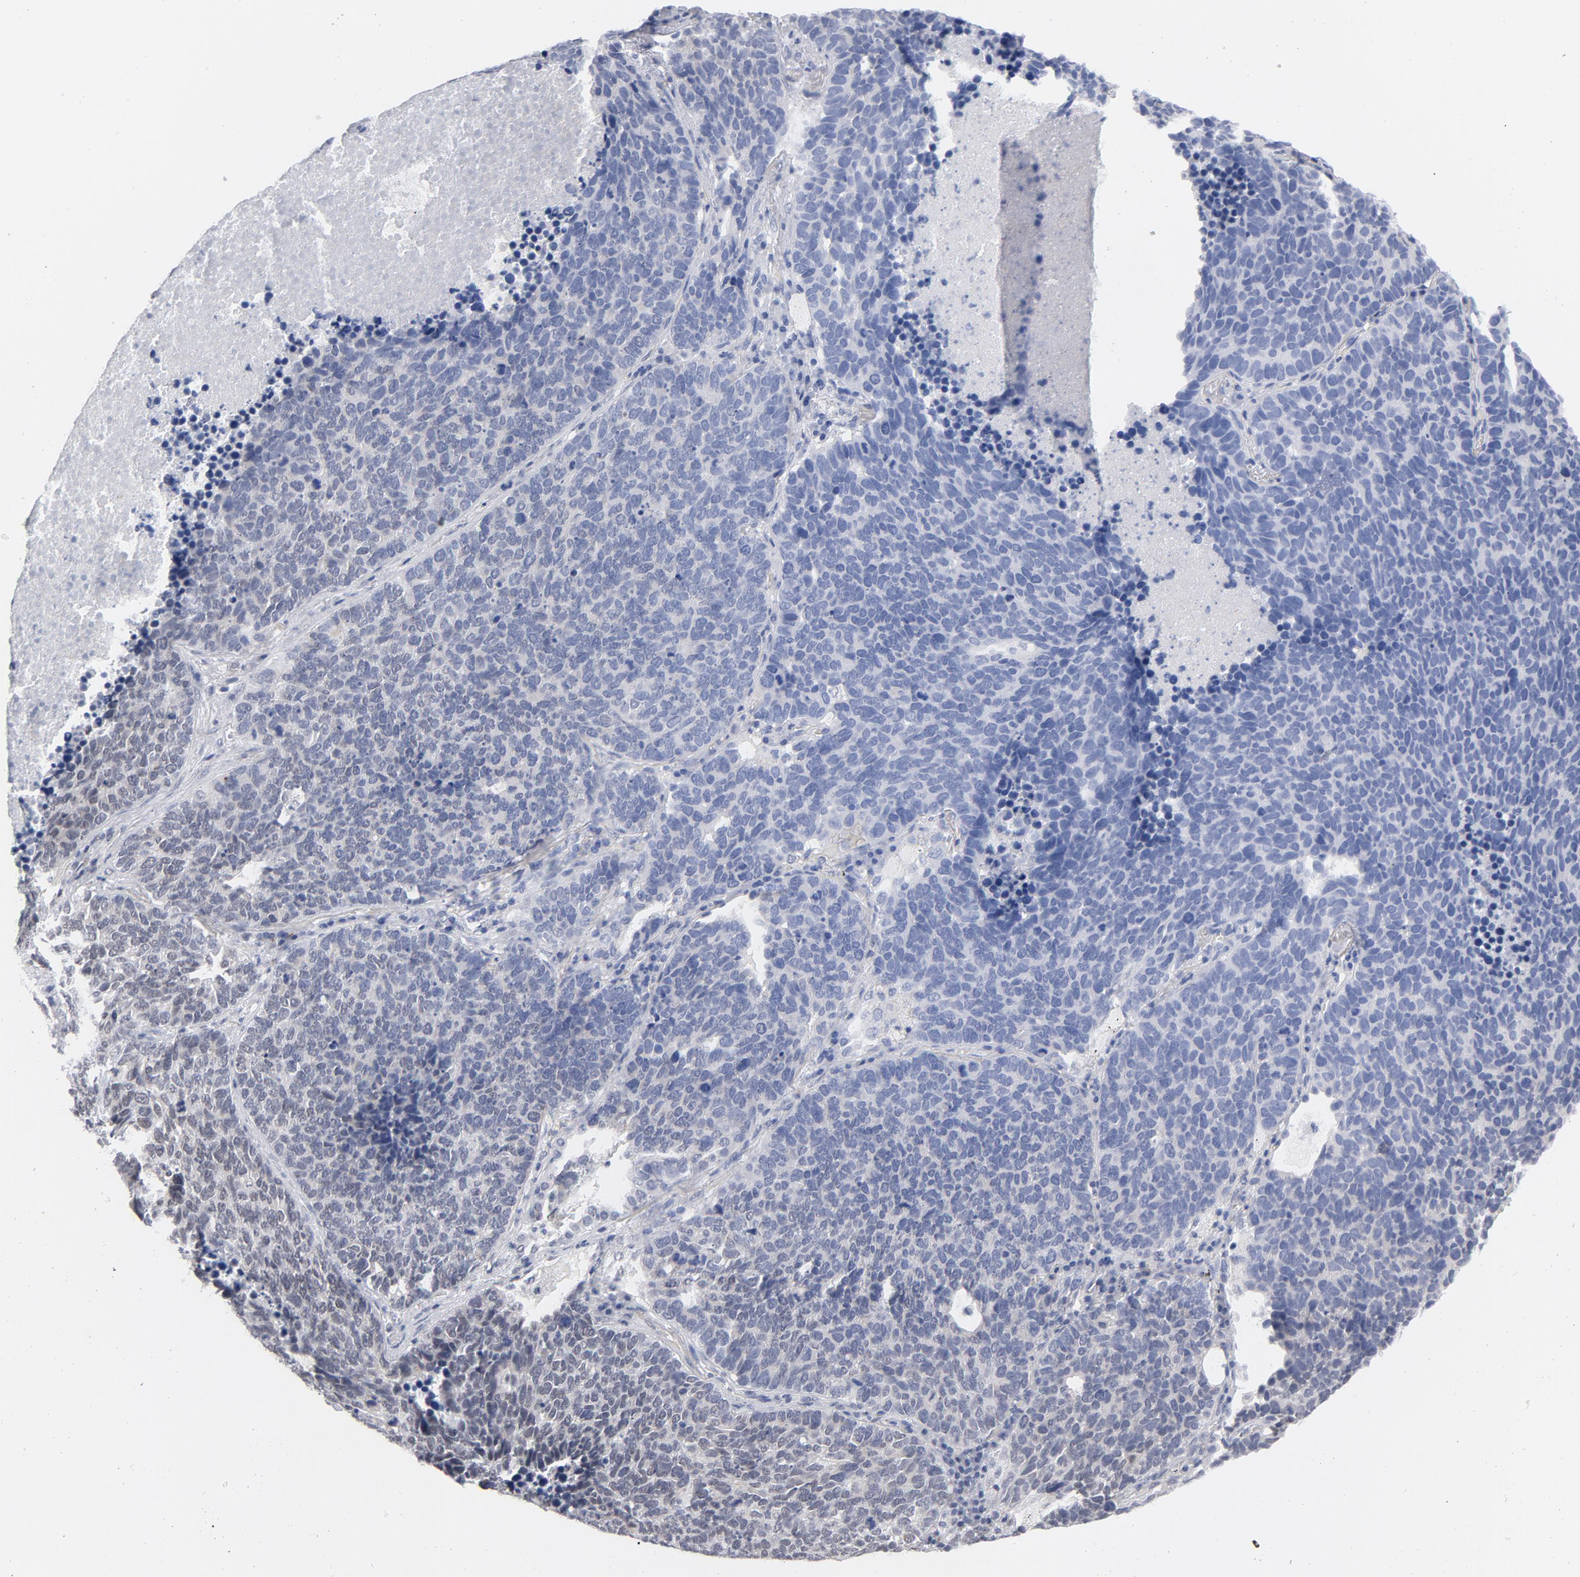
{"staining": {"intensity": "negative", "quantity": "none", "location": "none"}, "tissue": "lung cancer", "cell_type": "Tumor cells", "image_type": "cancer", "snomed": [{"axis": "morphology", "description": "Neoplasm, malignant, NOS"}, {"axis": "topography", "description": "Lung"}], "caption": "Immunohistochemical staining of lung cancer reveals no significant expression in tumor cells.", "gene": "BAP1", "patient": {"sex": "female", "age": 75}}